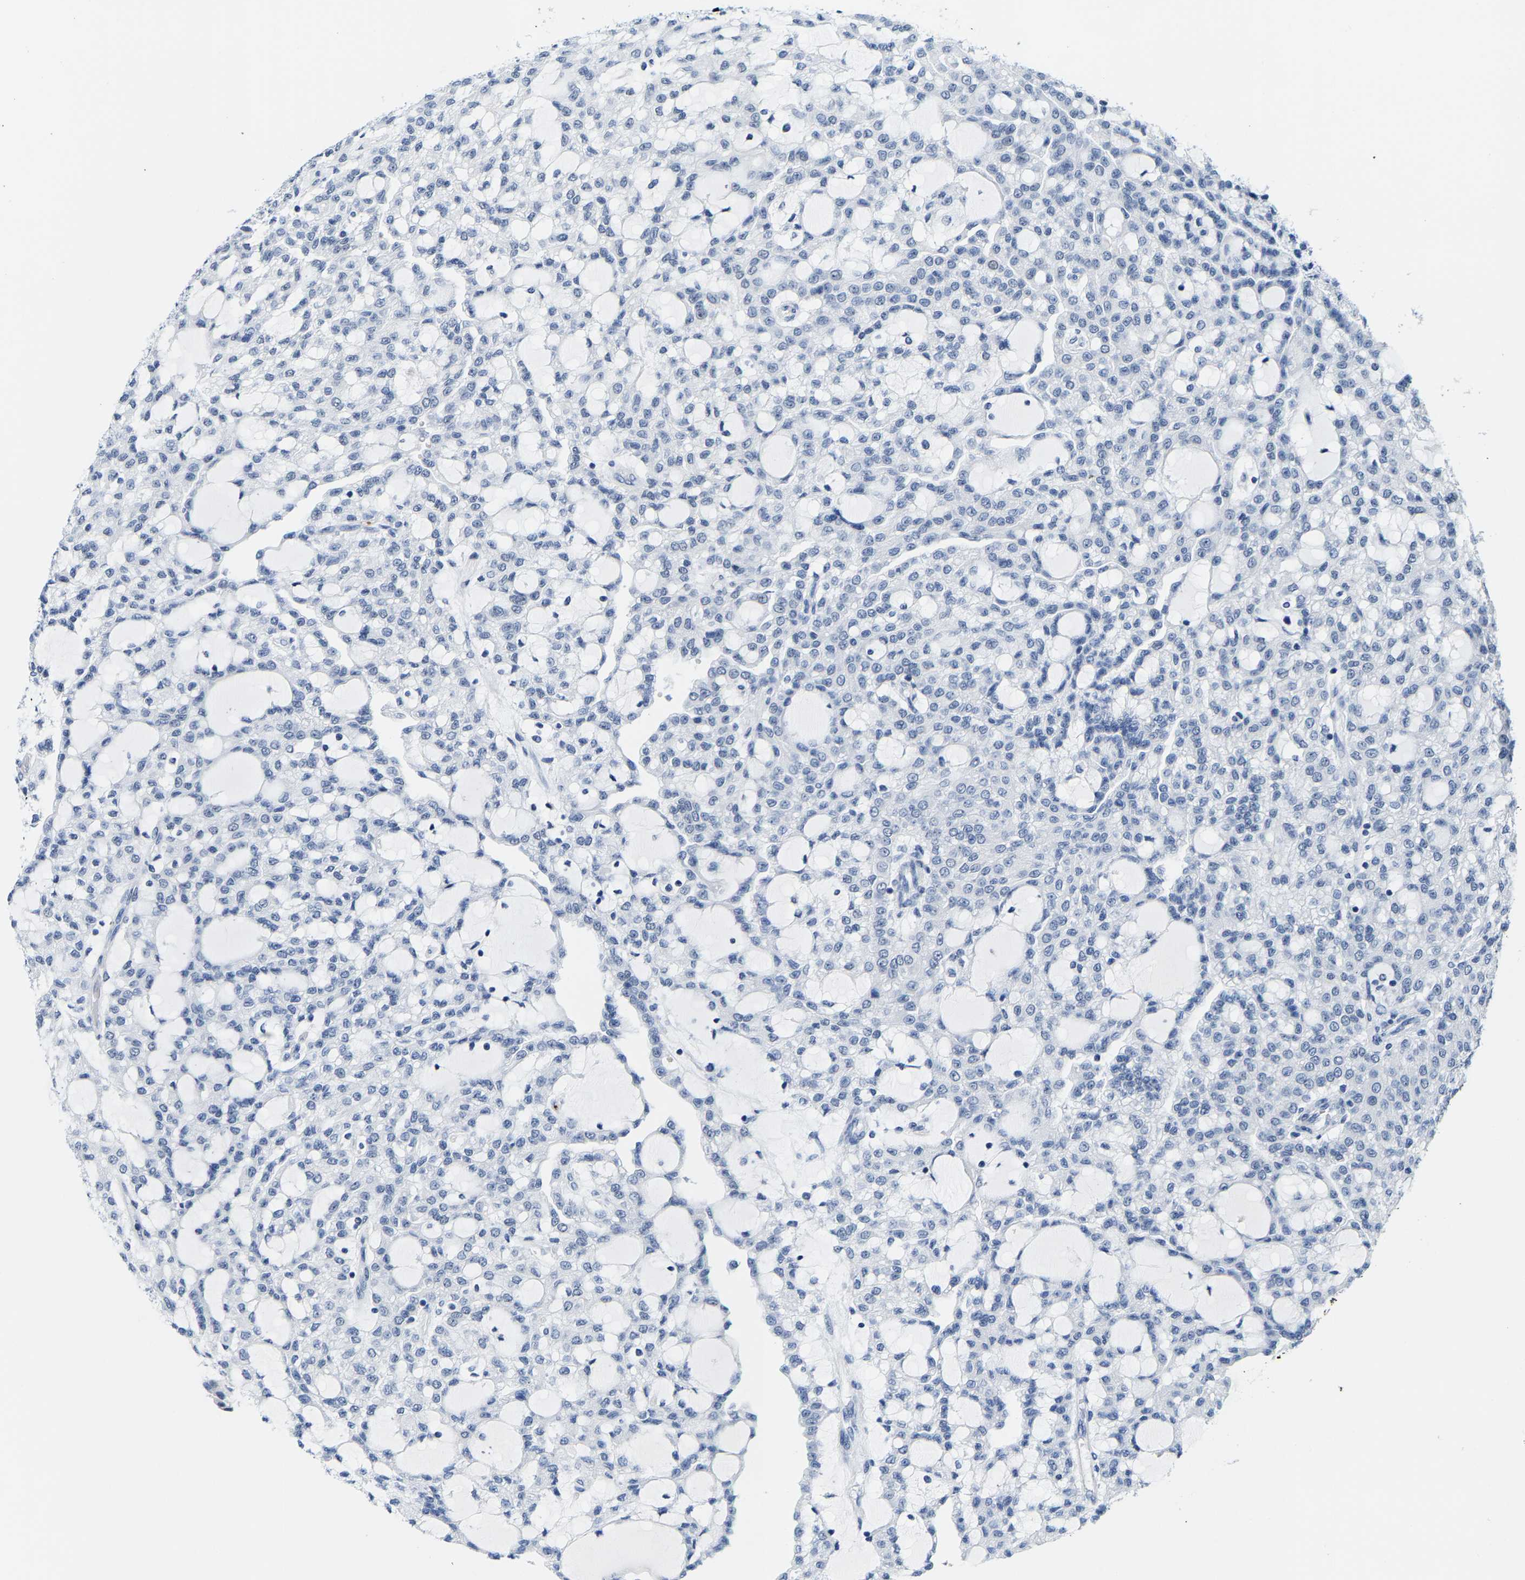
{"staining": {"intensity": "negative", "quantity": "none", "location": "none"}, "tissue": "renal cancer", "cell_type": "Tumor cells", "image_type": "cancer", "snomed": [{"axis": "morphology", "description": "Adenocarcinoma, NOS"}, {"axis": "topography", "description": "Kidney"}], "caption": "This is a photomicrograph of immunohistochemistry (IHC) staining of renal cancer, which shows no expression in tumor cells.", "gene": "SETD1B", "patient": {"sex": "male", "age": 63}}